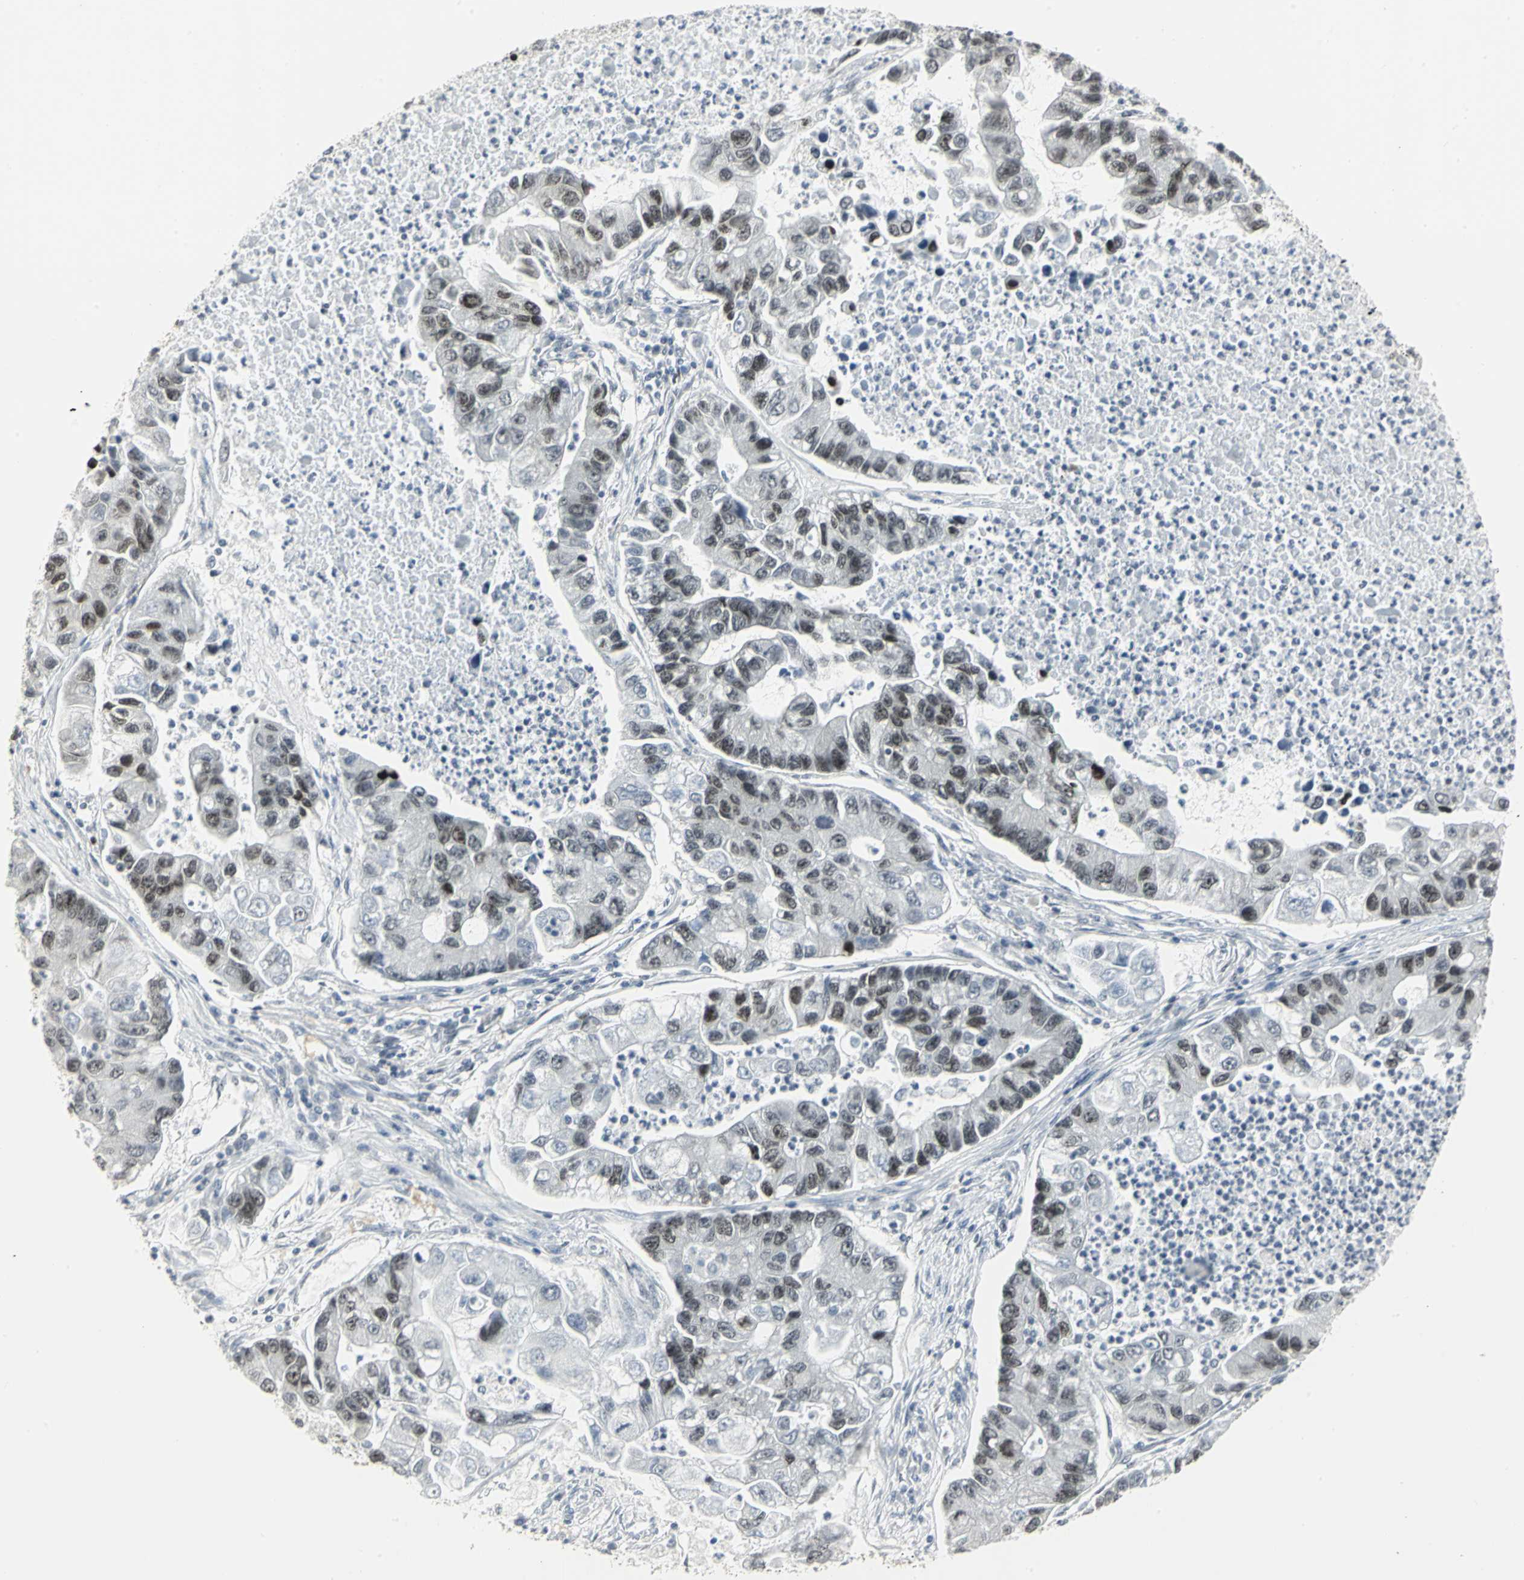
{"staining": {"intensity": "moderate", "quantity": ">75%", "location": "nuclear"}, "tissue": "lung cancer", "cell_type": "Tumor cells", "image_type": "cancer", "snomed": [{"axis": "morphology", "description": "Adenocarcinoma, NOS"}, {"axis": "topography", "description": "Lung"}], "caption": "Tumor cells demonstrate medium levels of moderate nuclear expression in about >75% of cells in human lung adenocarcinoma.", "gene": "CBX3", "patient": {"sex": "female", "age": 51}}